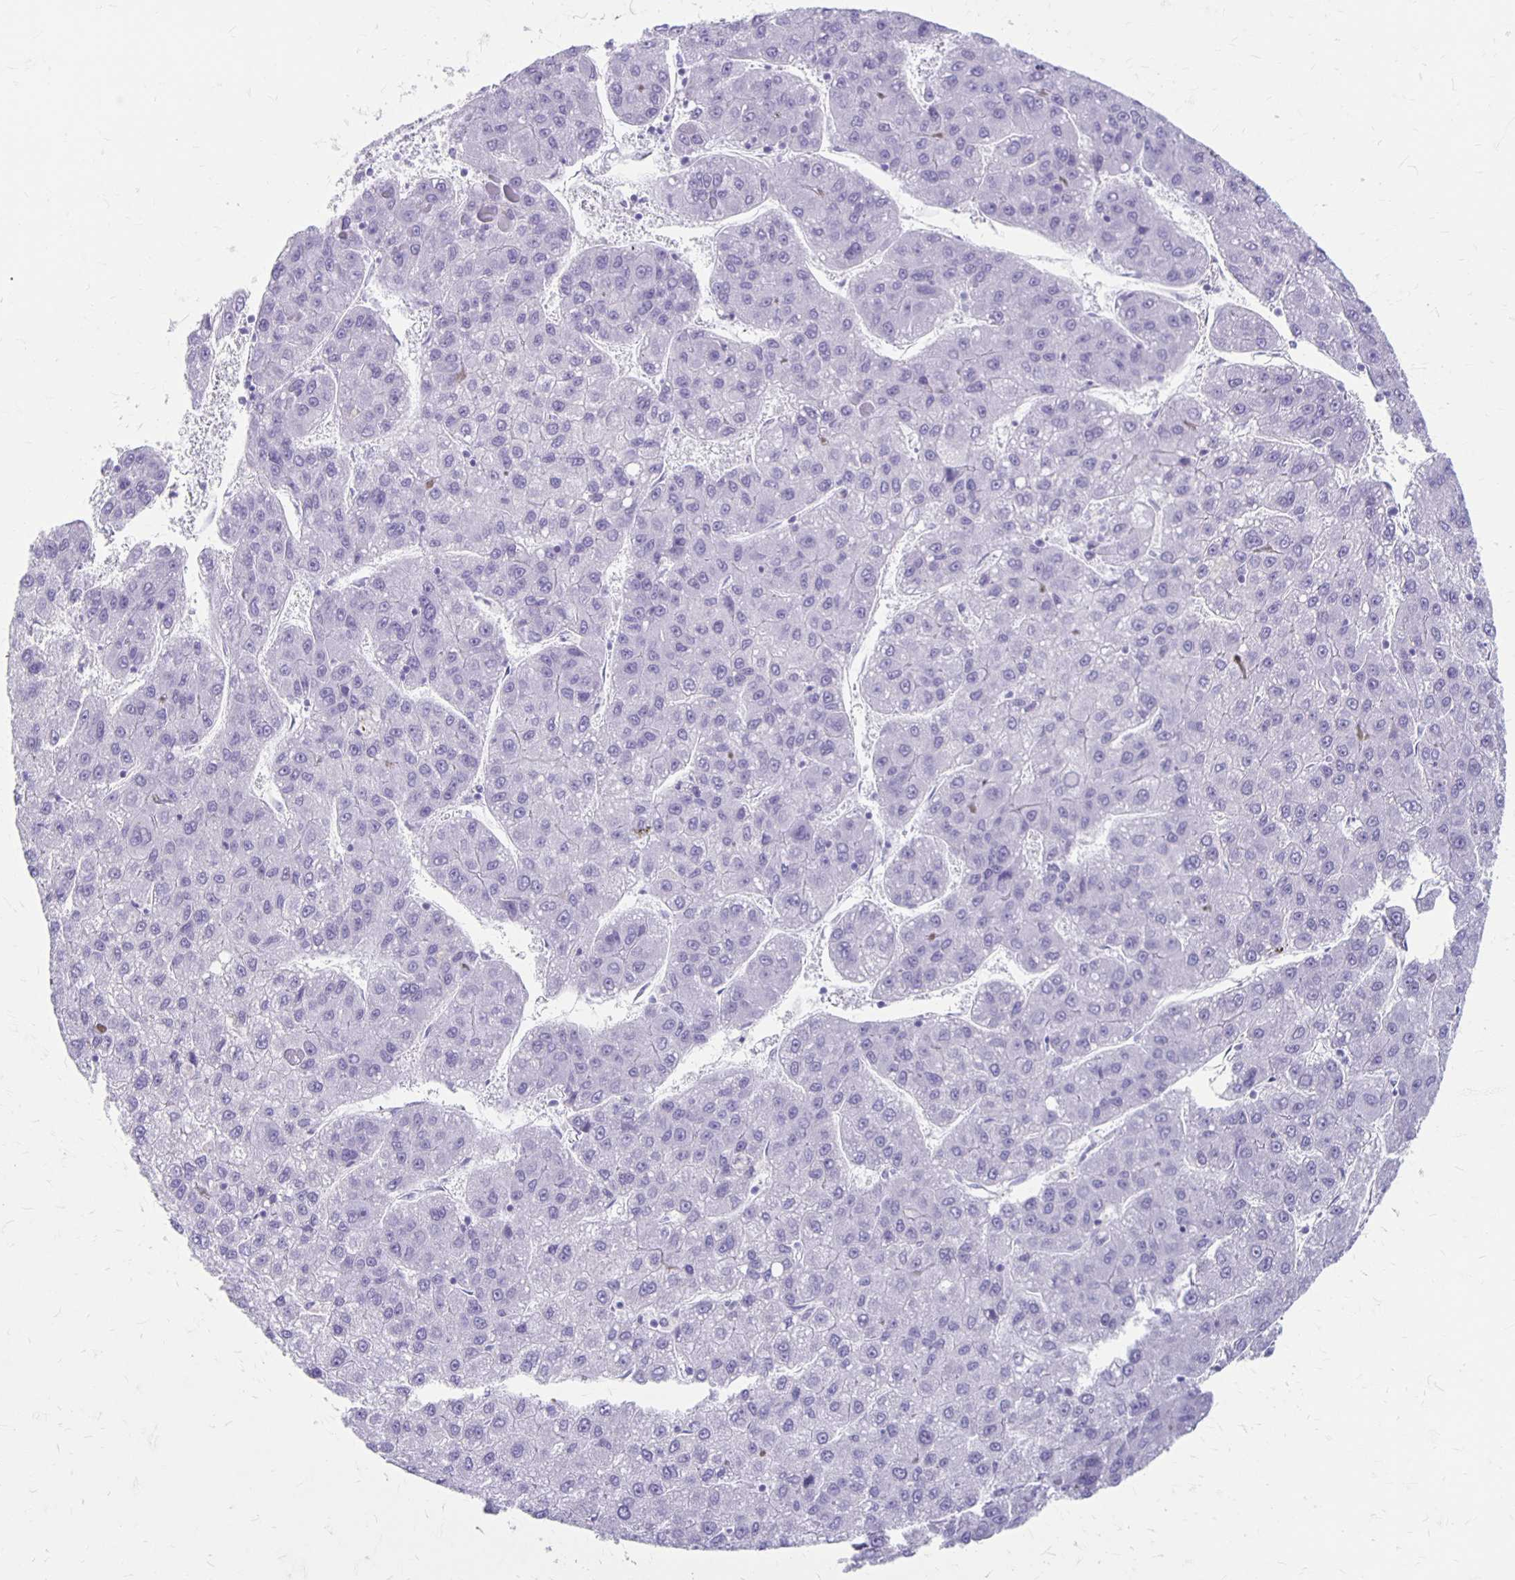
{"staining": {"intensity": "negative", "quantity": "none", "location": "none"}, "tissue": "liver cancer", "cell_type": "Tumor cells", "image_type": "cancer", "snomed": [{"axis": "morphology", "description": "Carcinoma, Hepatocellular, NOS"}, {"axis": "topography", "description": "Liver"}], "caption": "There is no significant positivity in tumor cells of liver hepatocellular carcinoma.", "gene": "MAGEC2", "patient": {"sex": "female", "age": 82}}